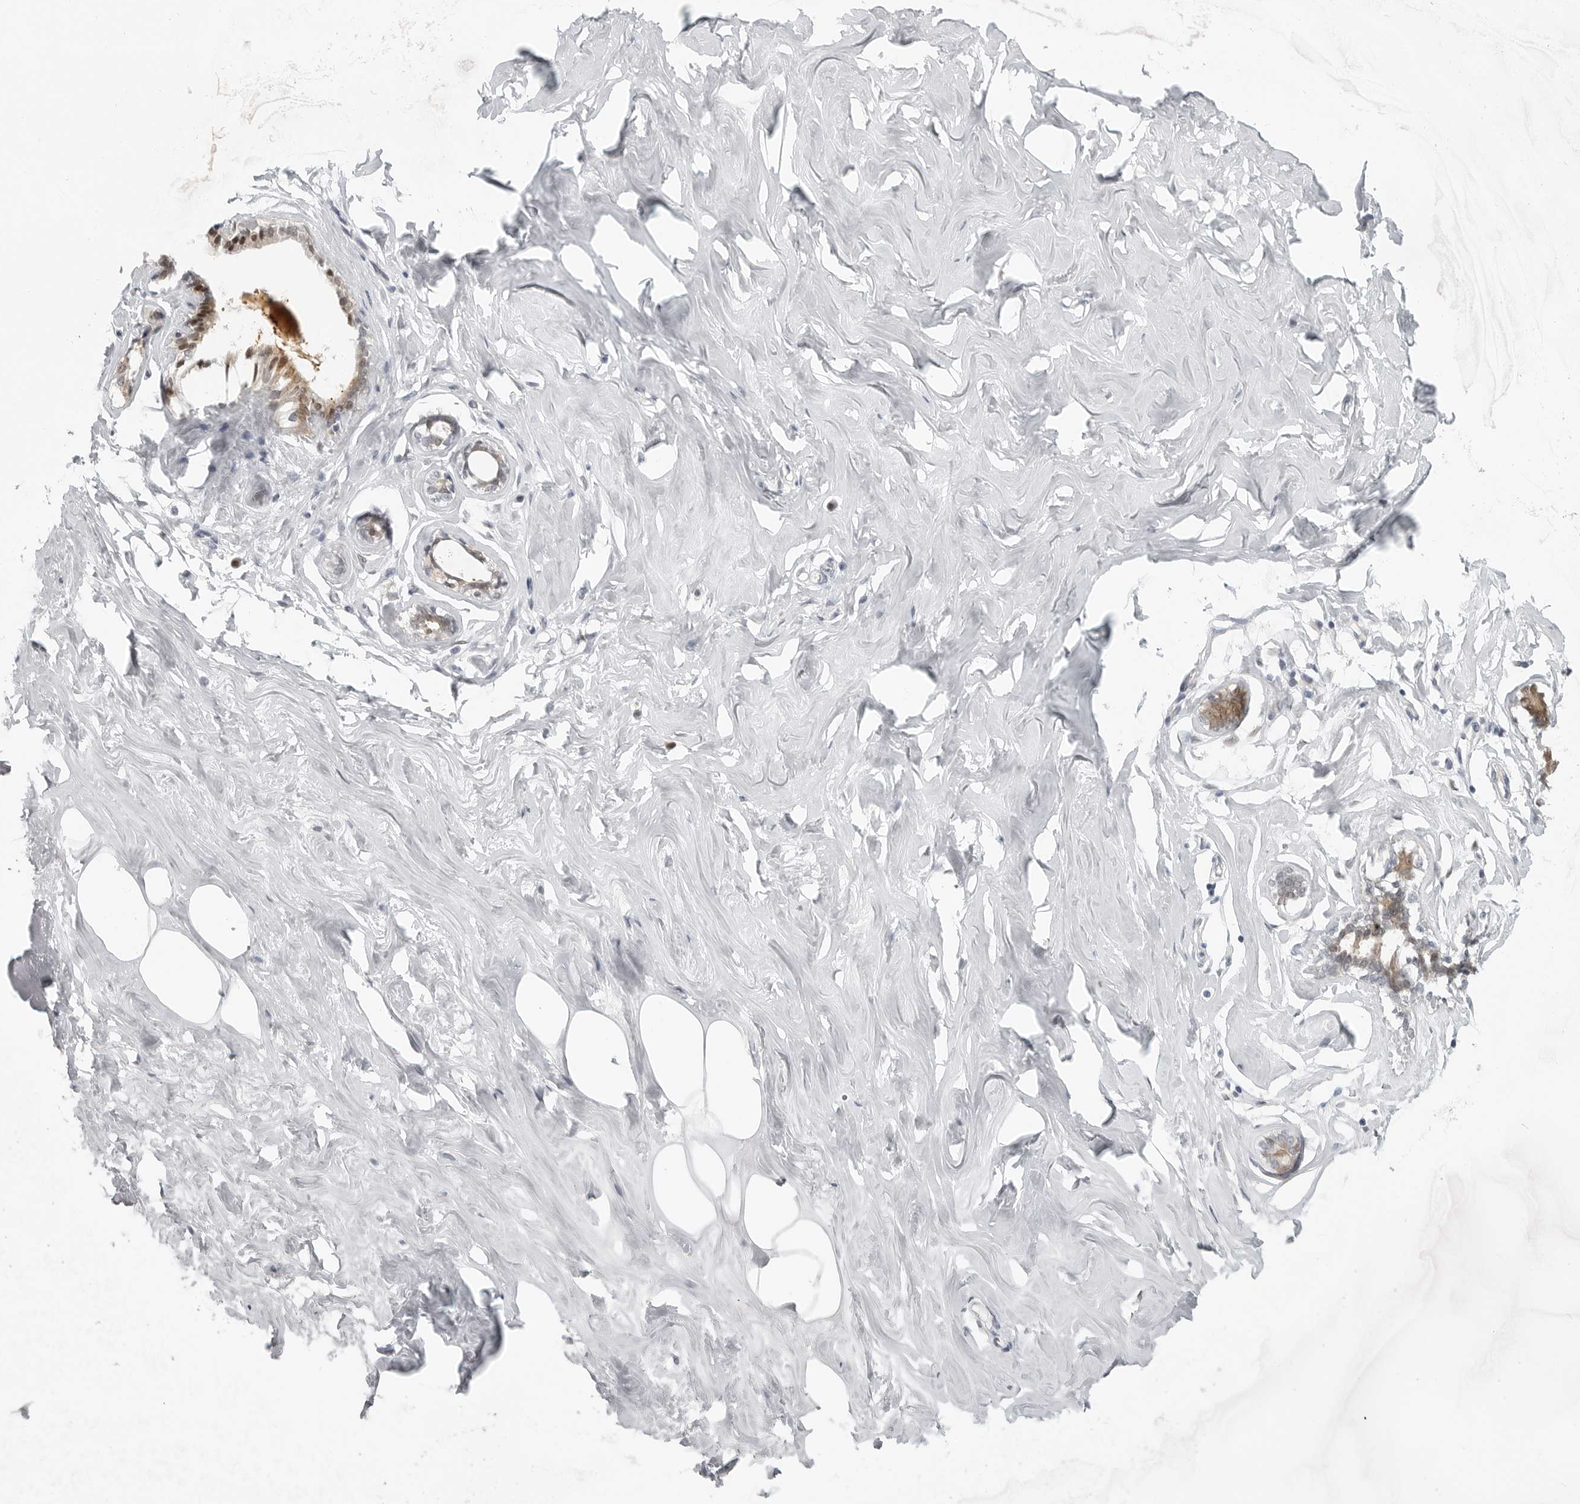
{"staining": {"intensity": "negative", "quantity": "none", "location": "none"}, "tissue": "adipose tissue", "cell_type": "Adipocytes", "image_type": "normal", "snomed": [{"axis": "morphology", "description": "Normal tissue, NOS"}, {"axis": "morphology", "description": "Fibrosis, NOS"}, {"axis": "topography", "description": "Breast"}, {"axis": "topography", "description": "Adipose tissue"}], "caption": "High power microscopy image of an immunohistochemistry histopathology image of normal adipose tissue, revealing no significant positivity in adipocytes. The staining is performed using DAB brown chromogen with nuclei counter-stained in using hematoxylin.", "gene": "CTIF", "patient": {"sex": "female", "age": 39}}